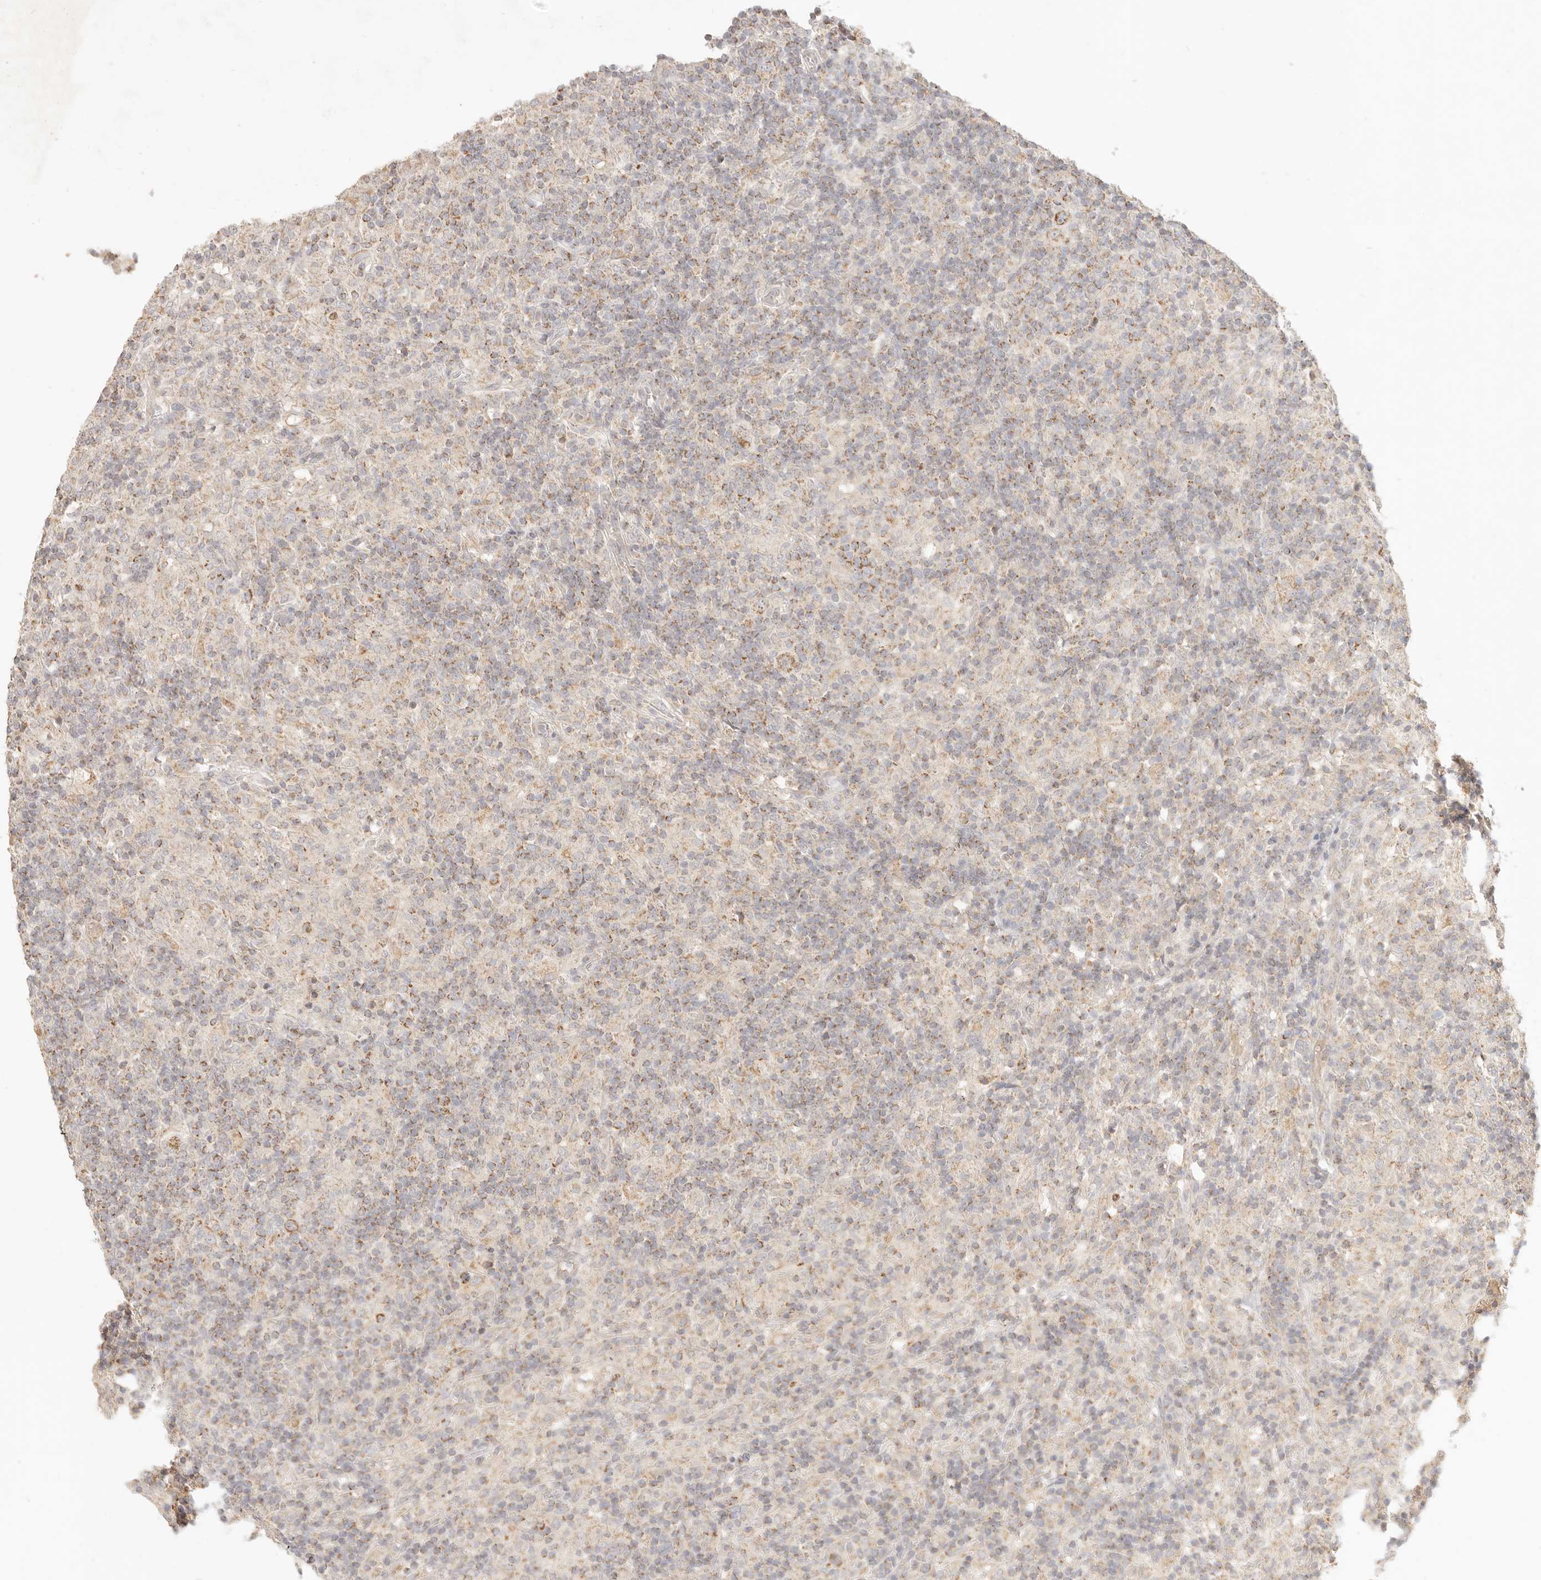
{"staining": {"intensity": "moderate", "quantity": ">75%", "location": "cytoplasmic/membranous"}, "tissue": "lymphoma", "cell_type": "Tumor cells", "image_type": "cancer", "snomed": [{"axis": "morphology", "description": "Hodgkin's disease, NOS"}, {"axis": "topography", "description": "Lymph node"}], "caption": "Immunohistochemistry photomicrograph of neoplastic tissue: human lymphoma stained using IHC shows medium levels of moderate protein expression localized specifically in the cytoplasmic/membranous of tumor cells, appearing as a cytoplasmic/membranous brown color.", "gene": "CPLANE2", "patient": {"sex": "male", "age": 70}}